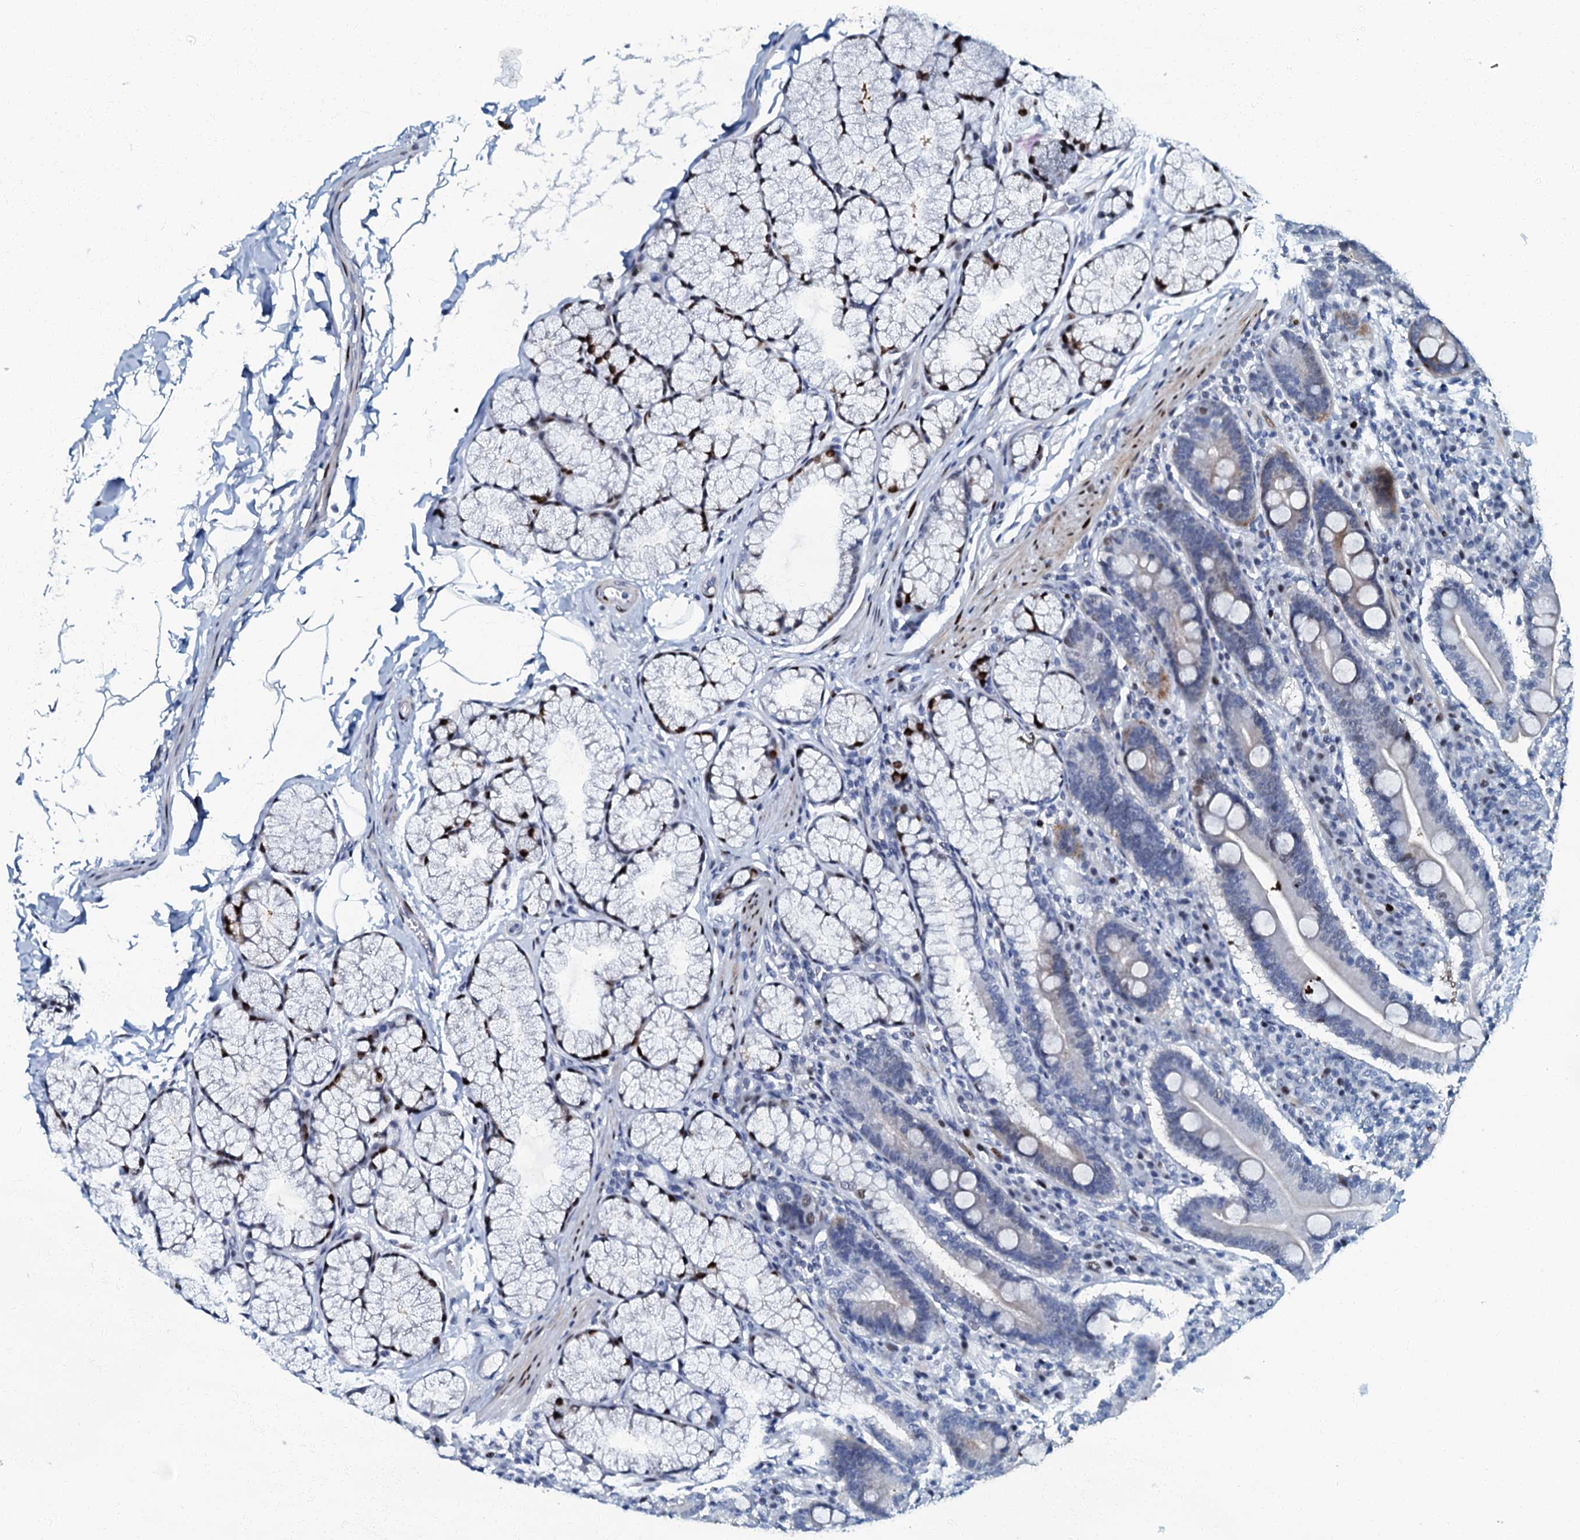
{"staining": {"intensity": "moderate", "quantity": "<25%", "location": "nuclear"}, "tissue": "duodenum", "cell_type": "Glandular cells", "image_type": "normal", "snomed": [{"axis": "morphology", "description": "Normal tissue, NOS"}, {"axis": "topography", "description": "Duodenum"}], "caption": "The histopathology image exhibits immunohistochemical staining of unremarkable duodenum. There is moderate nuclear expression is appreciated in approximately <25% of glandular cells. (Brightfield microscopy of DAB IHC at high magnification).", "gene": "MFSD5", "patient": {"sex": "male", "age": 35}}